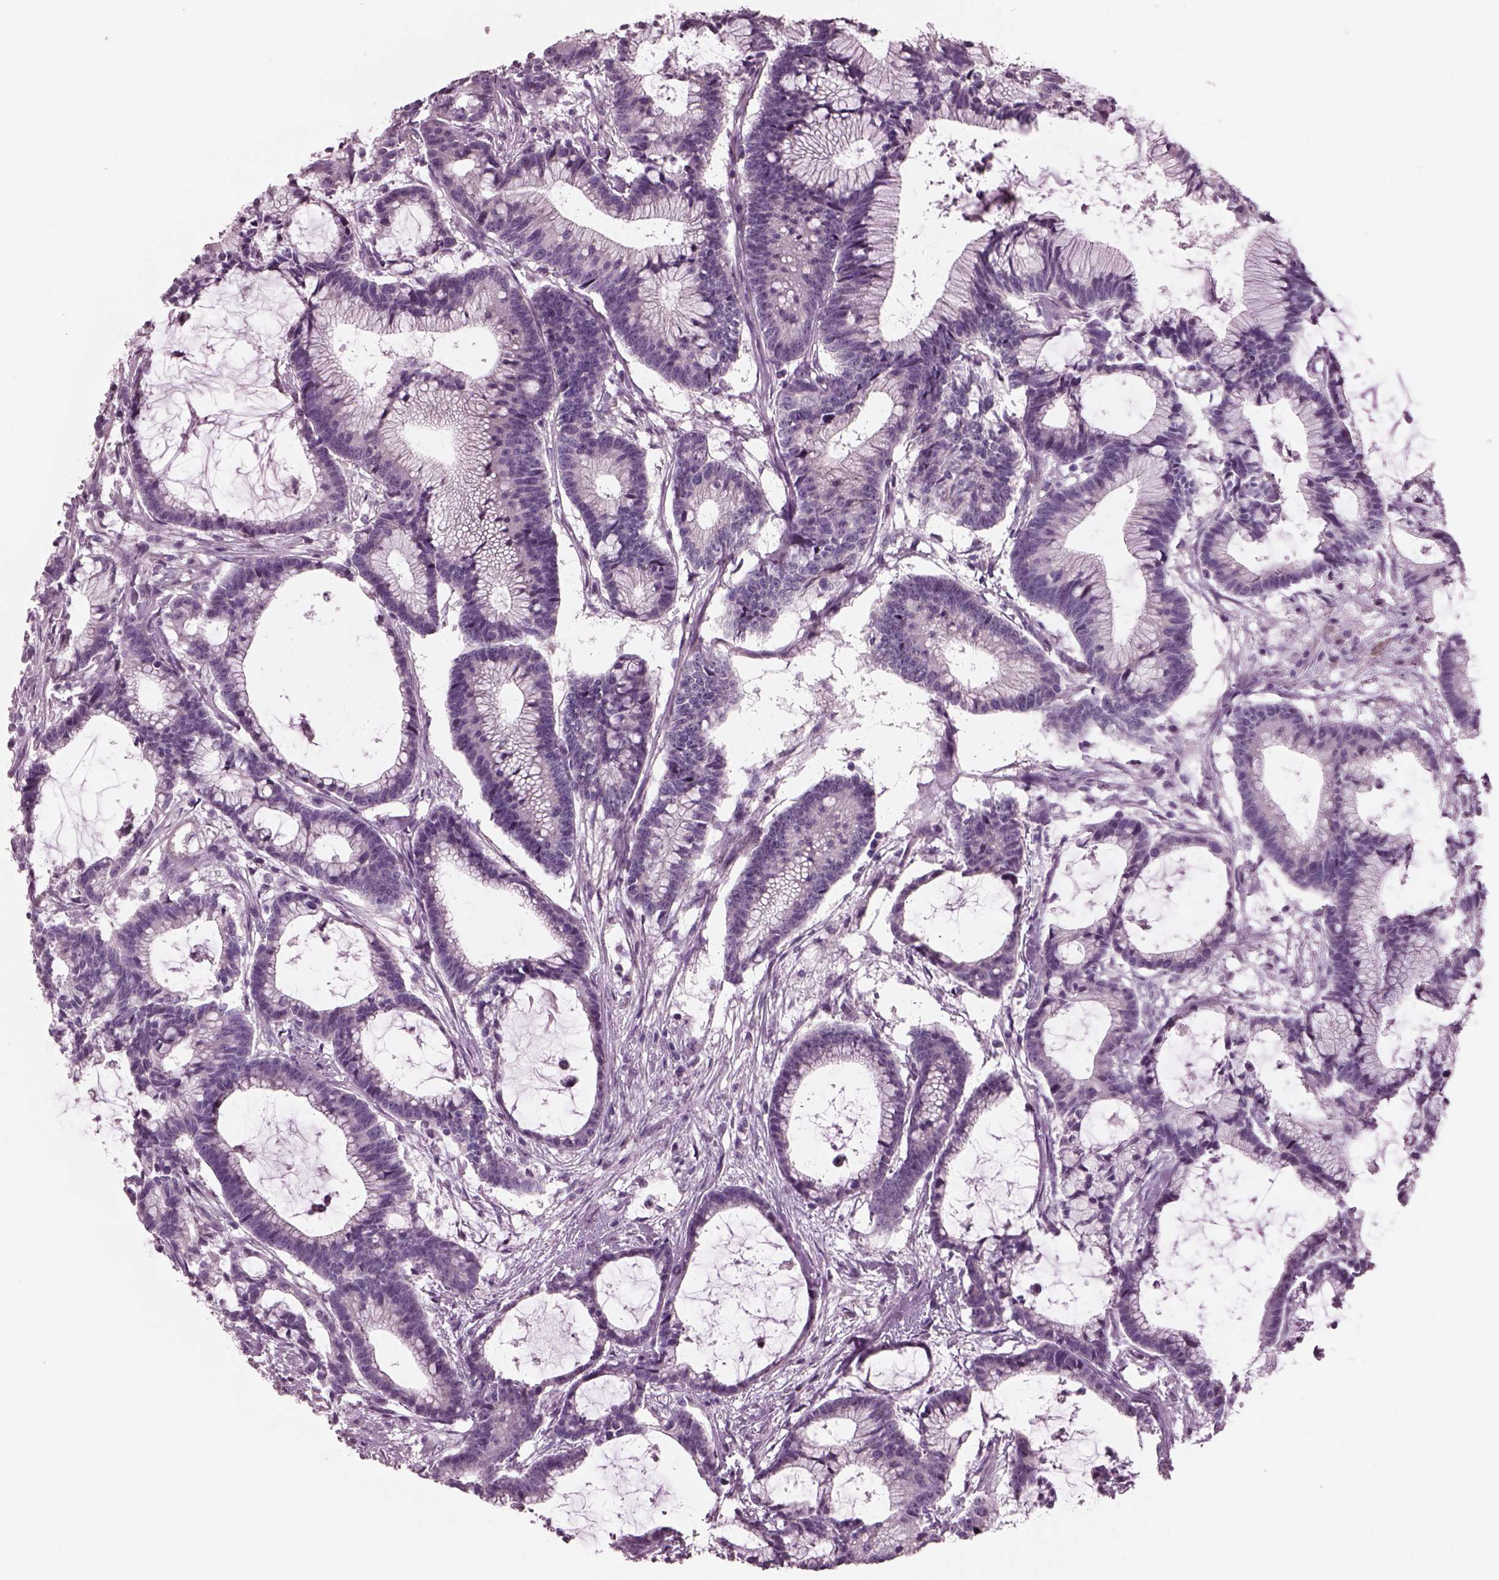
{"staining": {"intensity": "negative", "quantity": "none", "location": "none"}, "tissue": "colorectal cancer", "cell_type": "Tumor cells", "image_type": "cancer", "snomed": [{"axis": "morphology", "description": "Adenocarcinoma, NOS"}, {"axis": "topography", "description": "Colon"}], "caption": "Immunohistochemical staining of colorectal cancer (adenocarcinoma) reveals no significant positivity in tumor cells. (DAB immunohistochemistry with hematoxylin counter stain).", "gene": "CYLC1", "patient": {"sex": "female", "age": 78}}